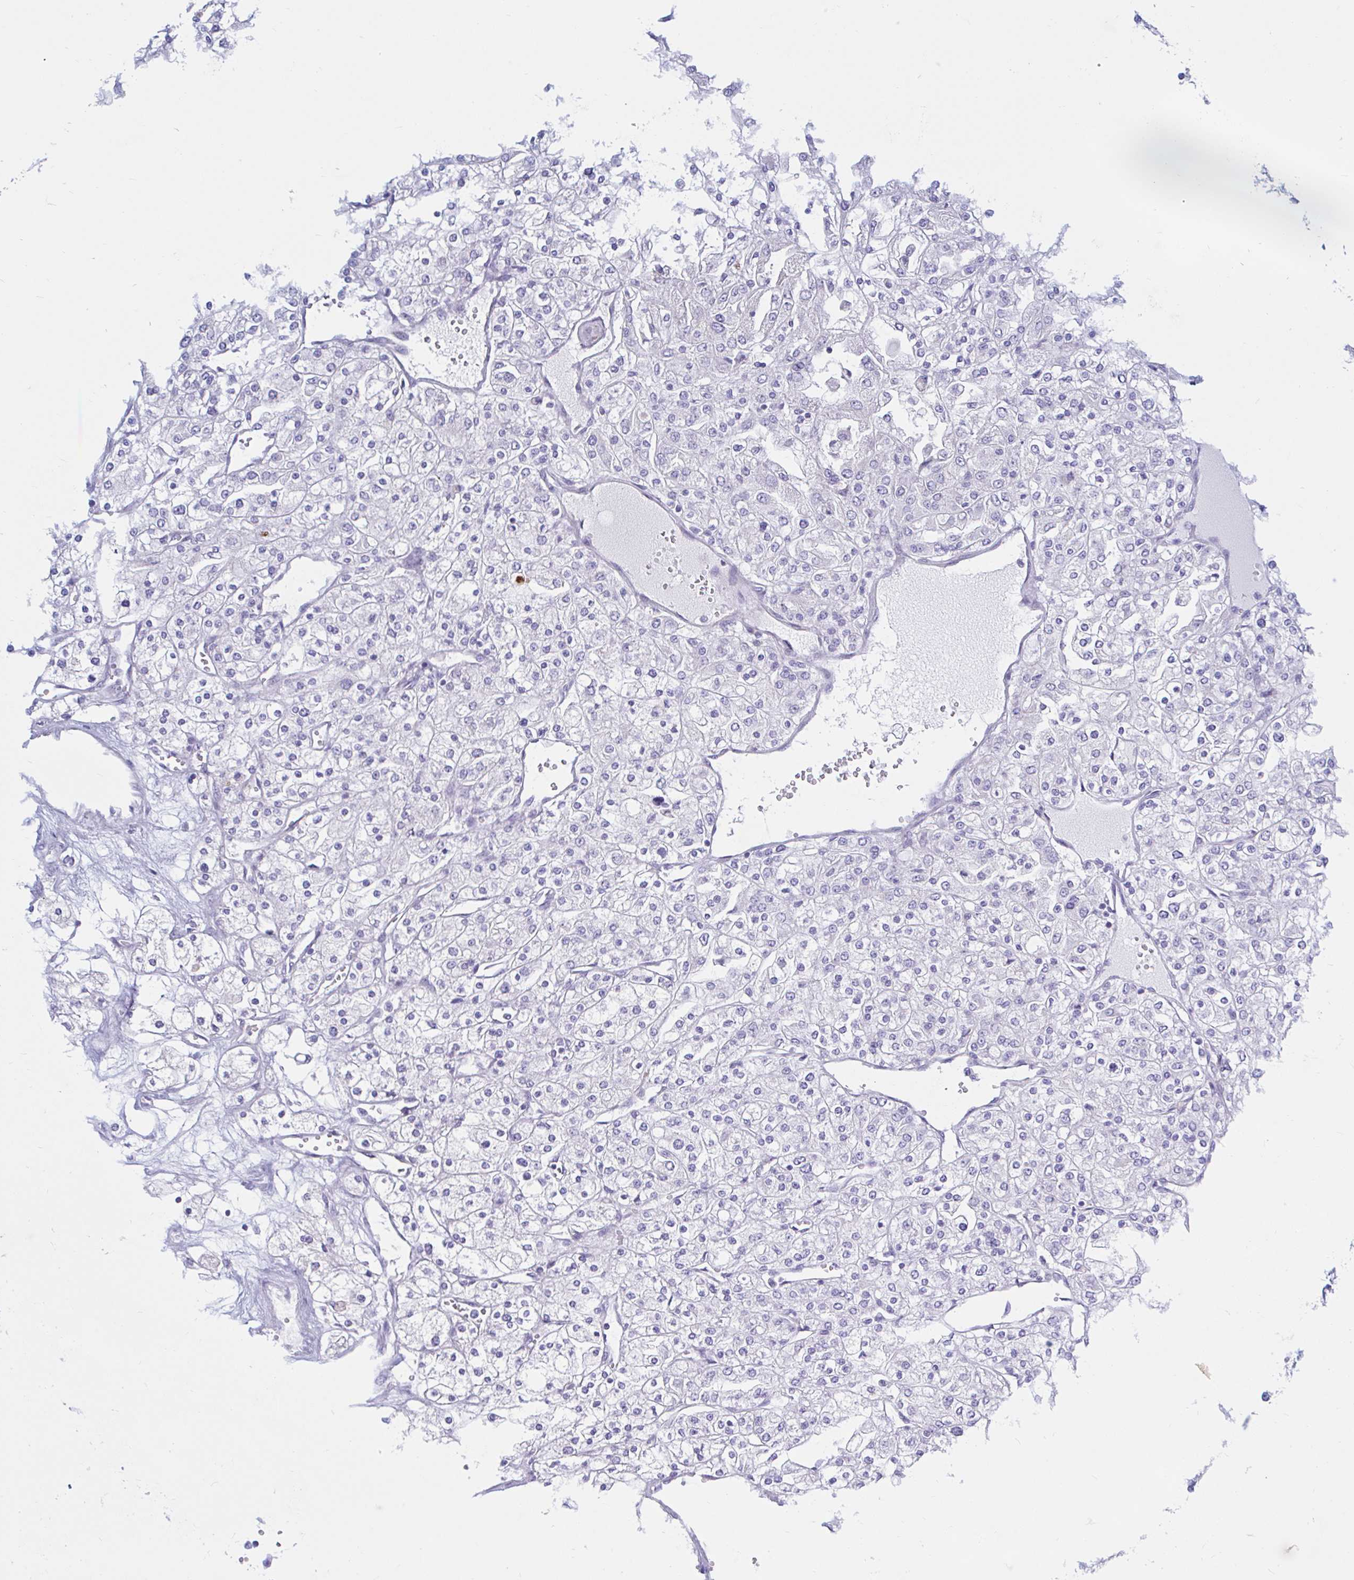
{"staining": {"intensity": "negative", "quantity": "none", "location": "none"}, "tissue": "renal cancer", "cell_type": "Tumor cells", "image_type": "cancer", "snomed": [{"axis": "morphology", "description": "Adenocarcinoma, NOS"}, {"axis": "topography", "description": "Kidney"}], "caption": "There is no significant expression in tumor cells of adenocarcinoma (renal).", "gene": "NBPF3", "patient": {"sex": "male", "age": 80}}